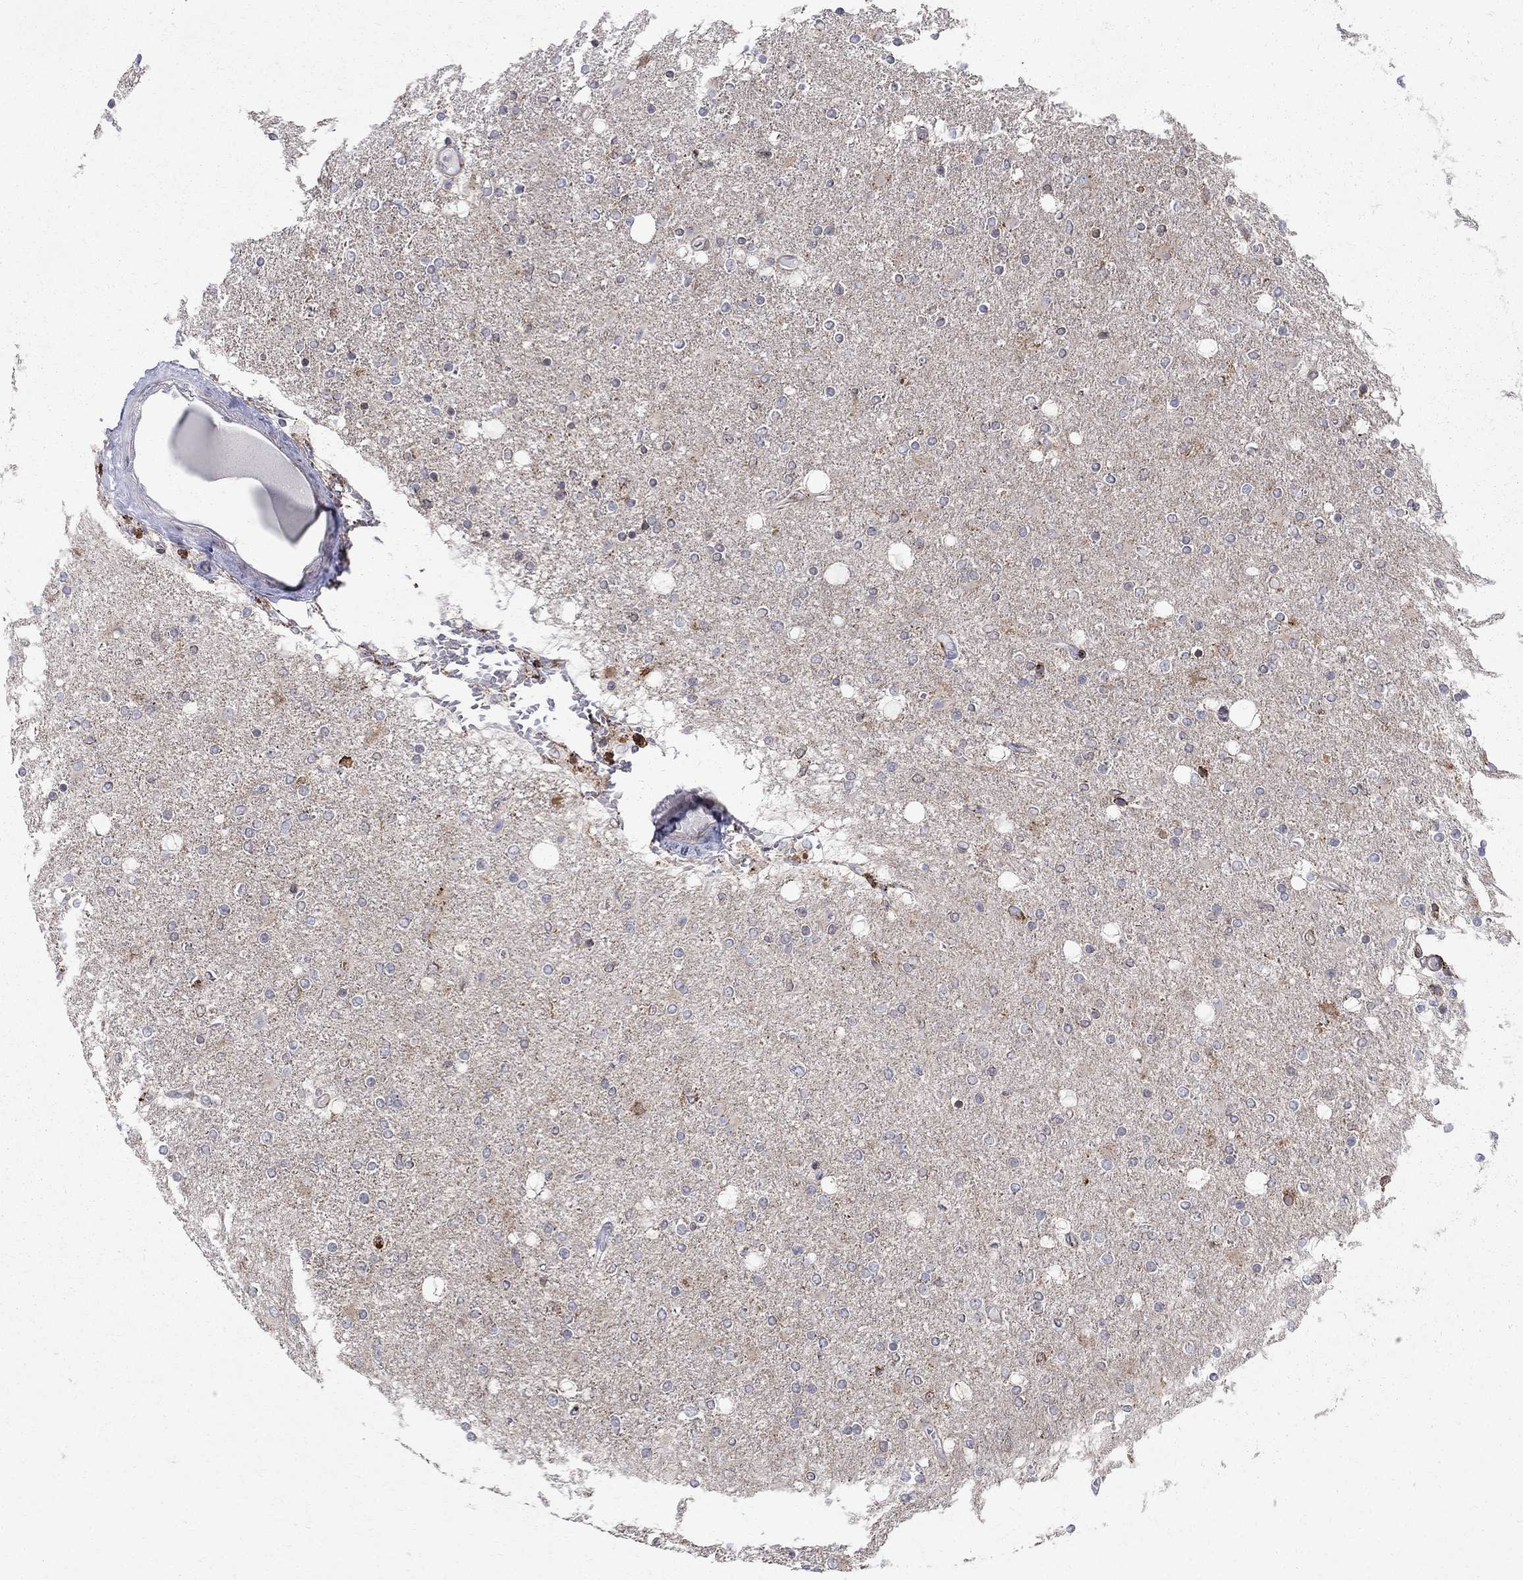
{"staining": {"intensity": "moderate", "quantity": "<25%", "location": "cytoplasmic/membranous"}, "tissue": "glioma", "cell_type": "Tumor cells", "image_type": "cancer", "snomed": [{"axis": "morphology", "description": "Glioma, malignant, High grade"}, {"axis": "topography", "description": "Cerebral cortex"}], "caption": "Glioma tissue exhibits moderate cytoplasmic/membranous positivity in about <25% of tumor cells", "gene": "CAB39L", "patient": {"sex": "male", "age": 70}}